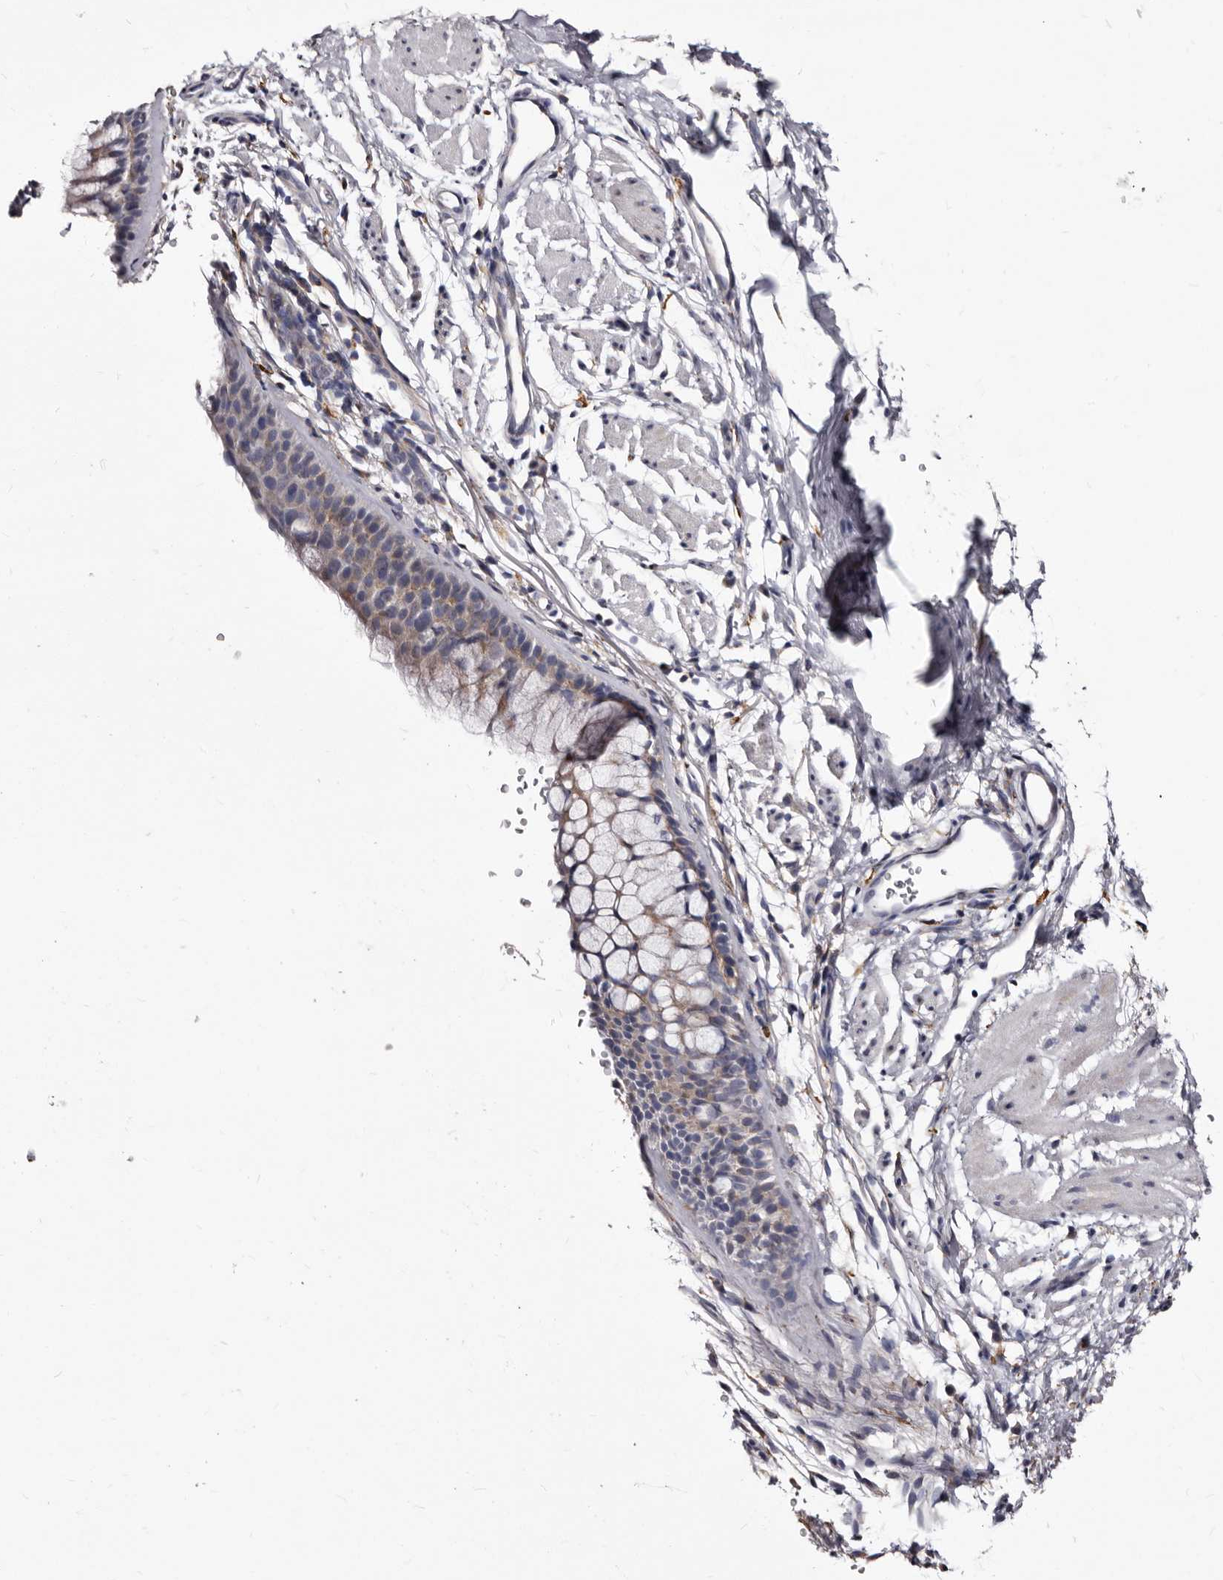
{"staining": {"intensity": "weak", "quantity": "25%-75%", "location": "cytoplasmic/membranous"}, "tissue": "bronchus", "cell_type": "Respiratory epithelial cells", "image_type": "normal", "snomed": [{"axis": "morphology", "description": "Normal tissue, NOS"}, {"axis": "topography", "description": "Cartilage tissue"}, {"axis": "topography", "description": "Bronchus"}], "caption": "This micrograph reveals IHC staining of unremarkable human bronchus, with low weak cytoplasmic/membranous positivity in about 25%-75% of respiratory epithelial cells.", "gene": "AUNIP", "patient": {"sex": "female", "age": 53}}